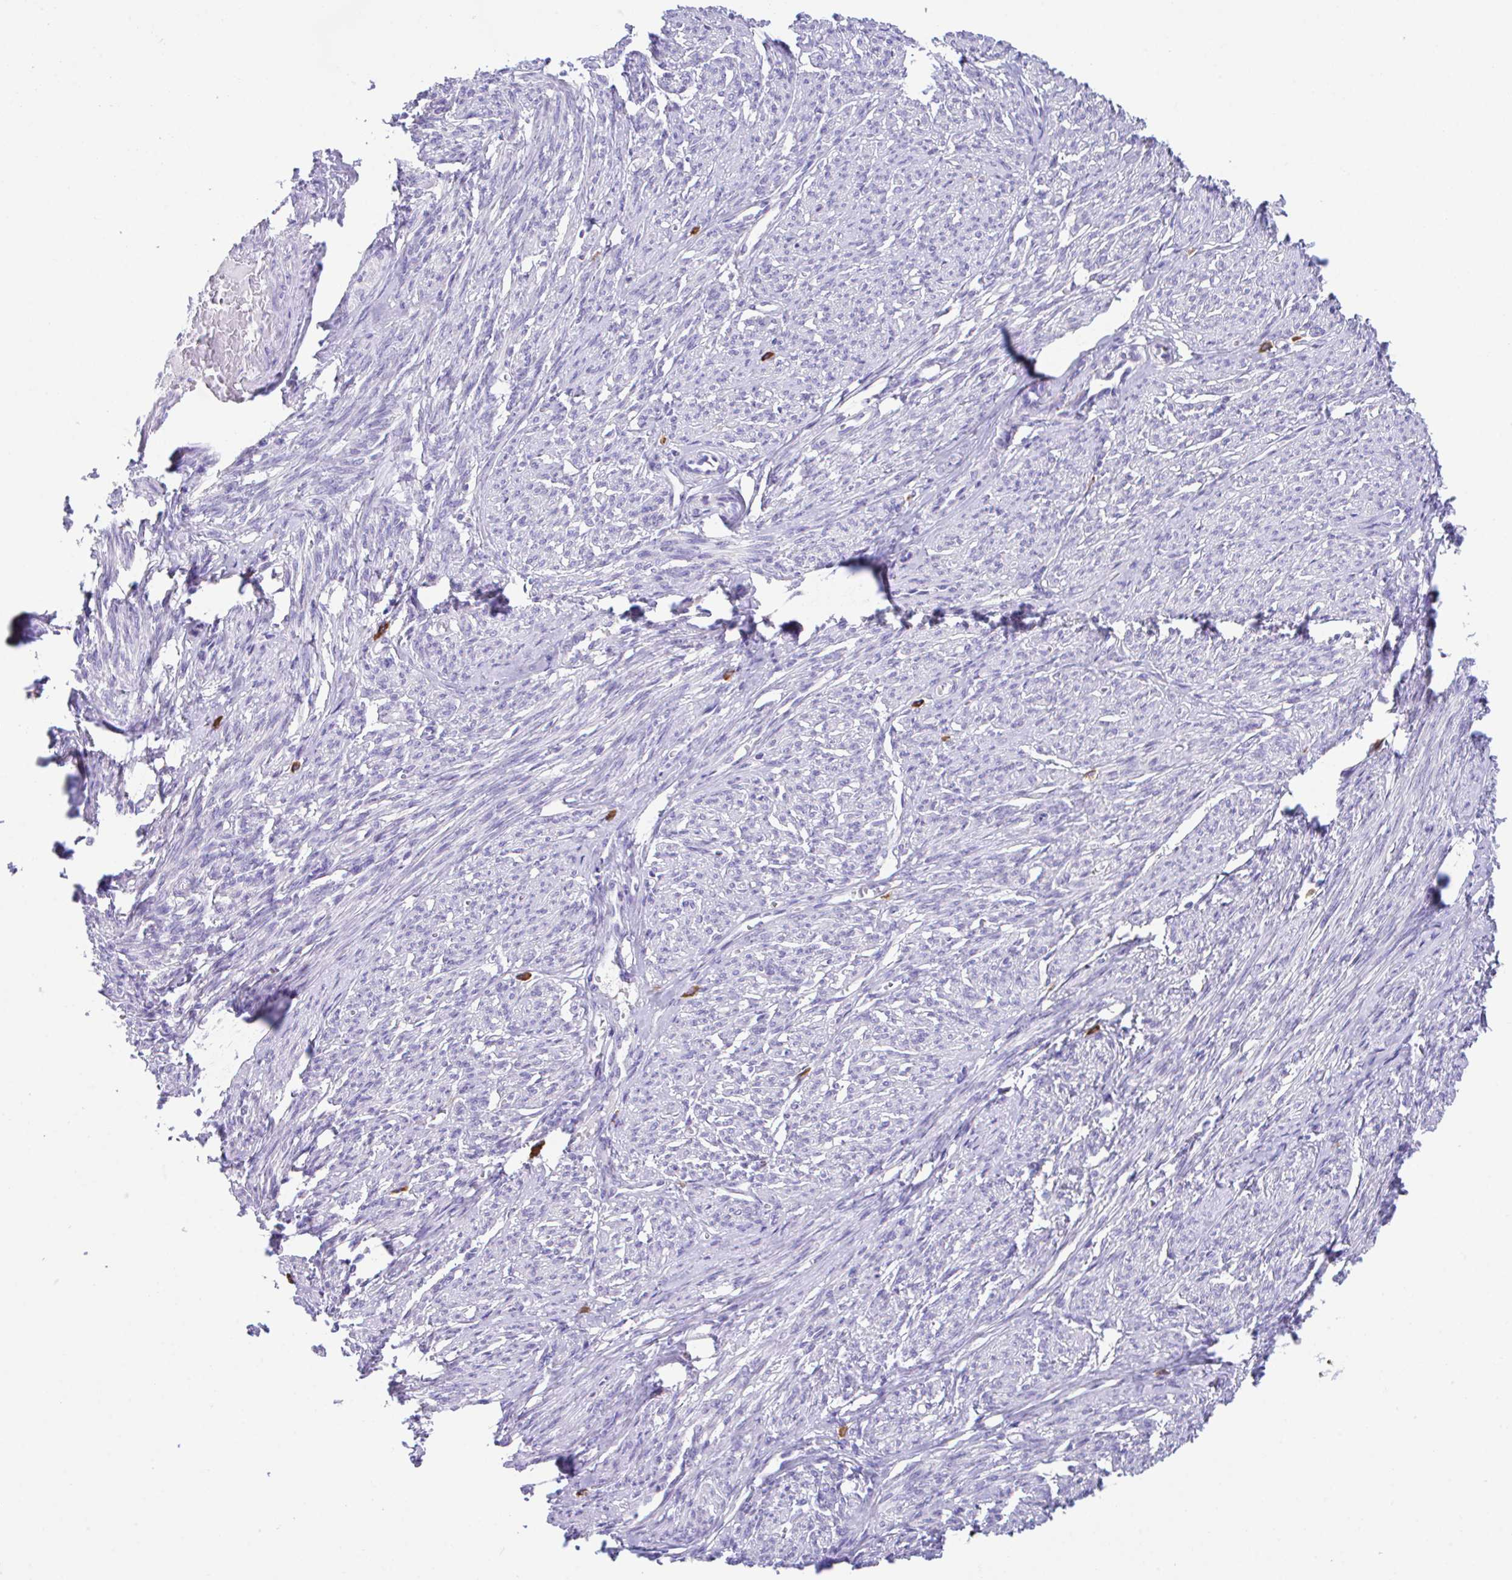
{"staining": {"intensity": "negative", "quantity": "none", "location": "none"}, "tissue": "smooth muscle", "cell_type": "Smooth muscle cells", "image_type": "normal", "snomed": [{"axis": "morphology", "description": "Normal tissue, NOS"}, {"axis": "topography", "description": "Smooth muscle"}], "caption": "The histopathology image displays no staining of smooth muscle cells in unremarkable smooth muscle. The staining was performed using DAB to visualize the protein expression in brown, while the nuclei were stained in blue with hematoxylin (Magnification: 20x).", "gene": "HACD4", "patient": {"sex": "female", "age": 65}}